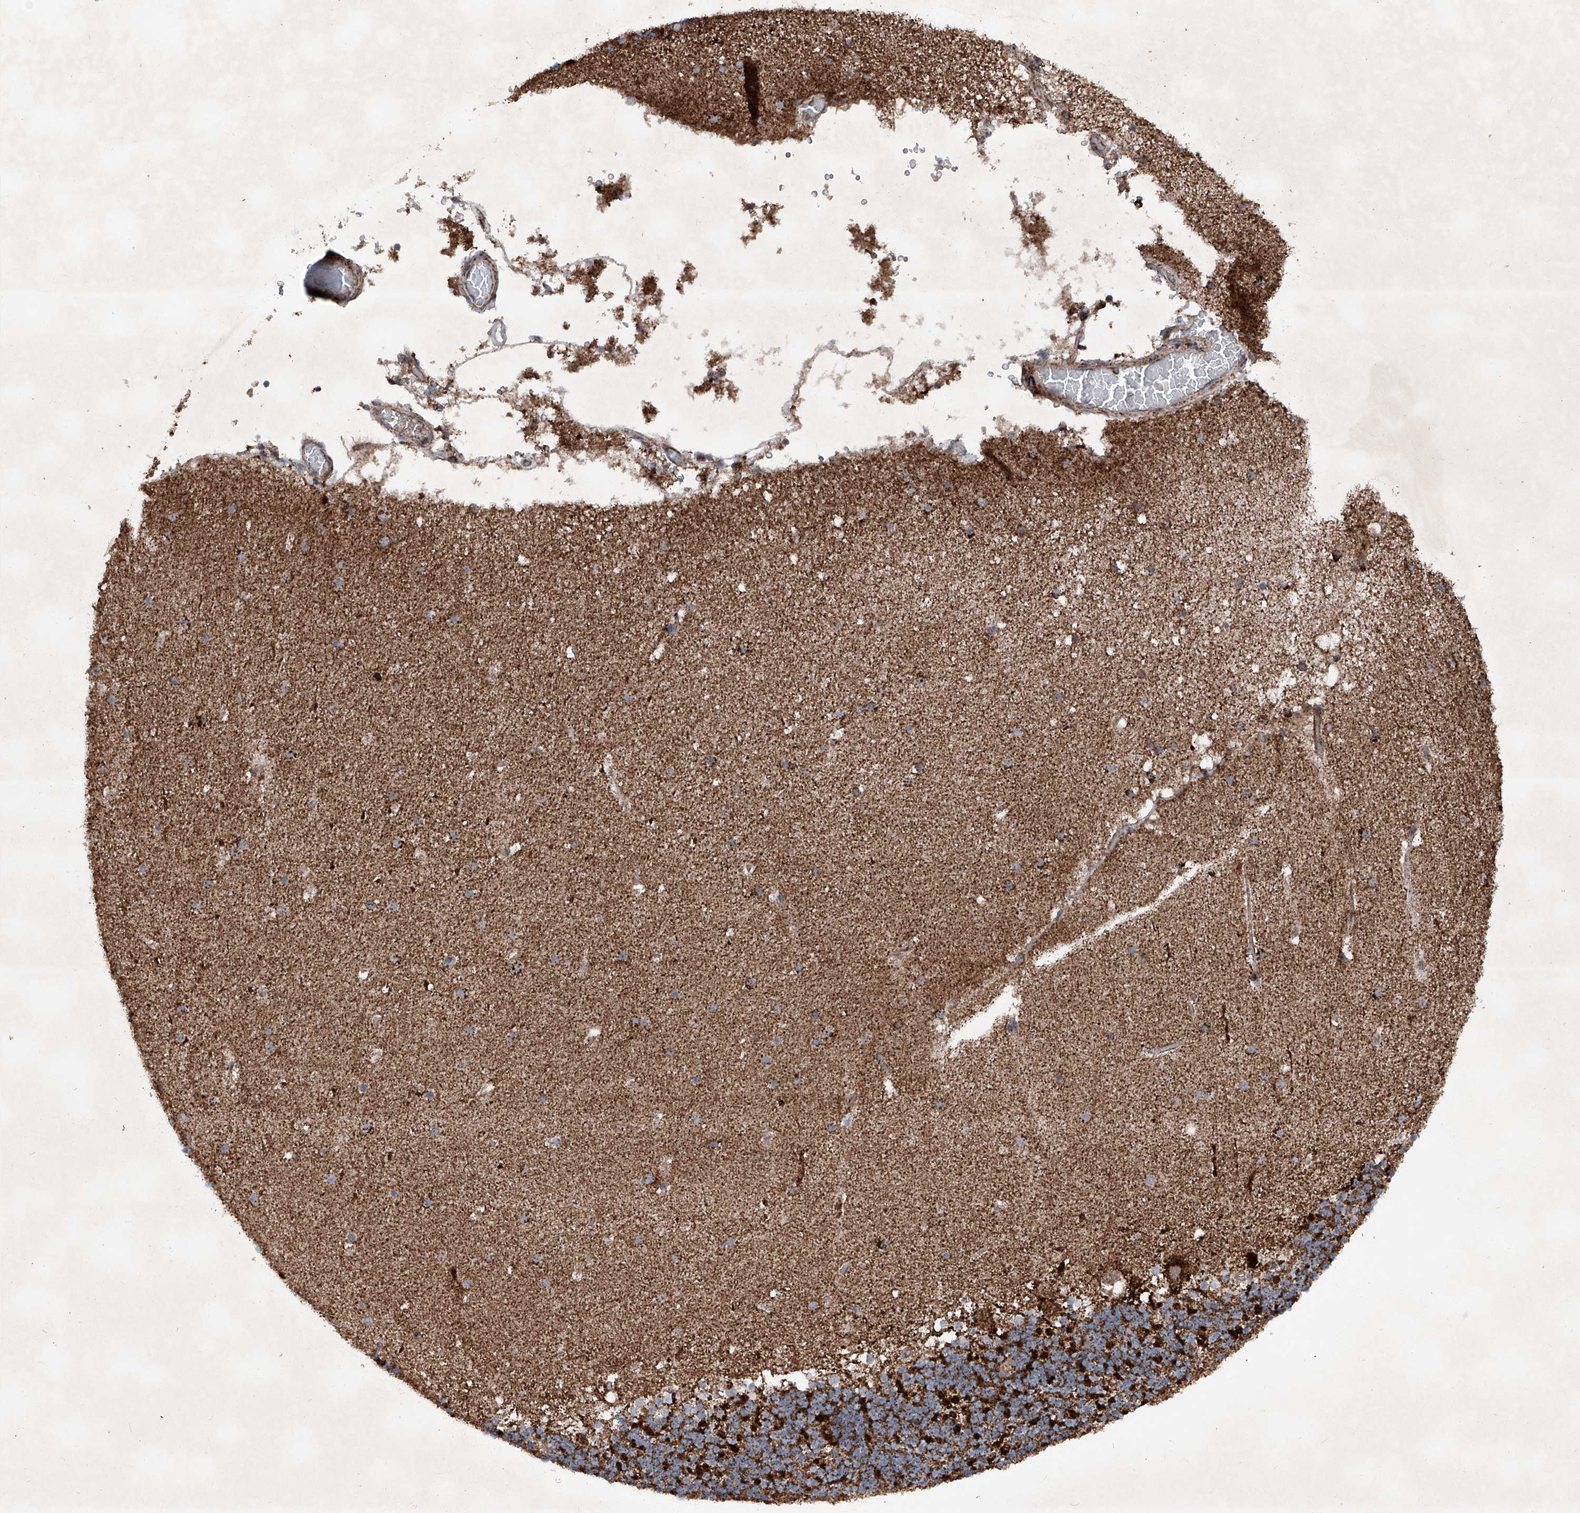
{"staining": {"intensity": "moderate", "quantity": ">75%", "location": "cytoplasmic/membranous"}, "tissue": "cerebellum", "cell_type": "Cells in granular layer", "image_type": "normal", "snomed": [{"axis": "morphology", "description": "Normal tissue, NOS"}, {"axis": "topography", "description": "Cerebellum"}], "caption": "Cerebellum stained with DAB (3,3'-diaminobenzidine) immunohistochemistry (IHC) displays medium levels of moderate cytoplasmic/membranous positivity in about >75% of cells in granular layer.", "gene": "DAD1", "patient": {"sex": "male", "age": 57}}